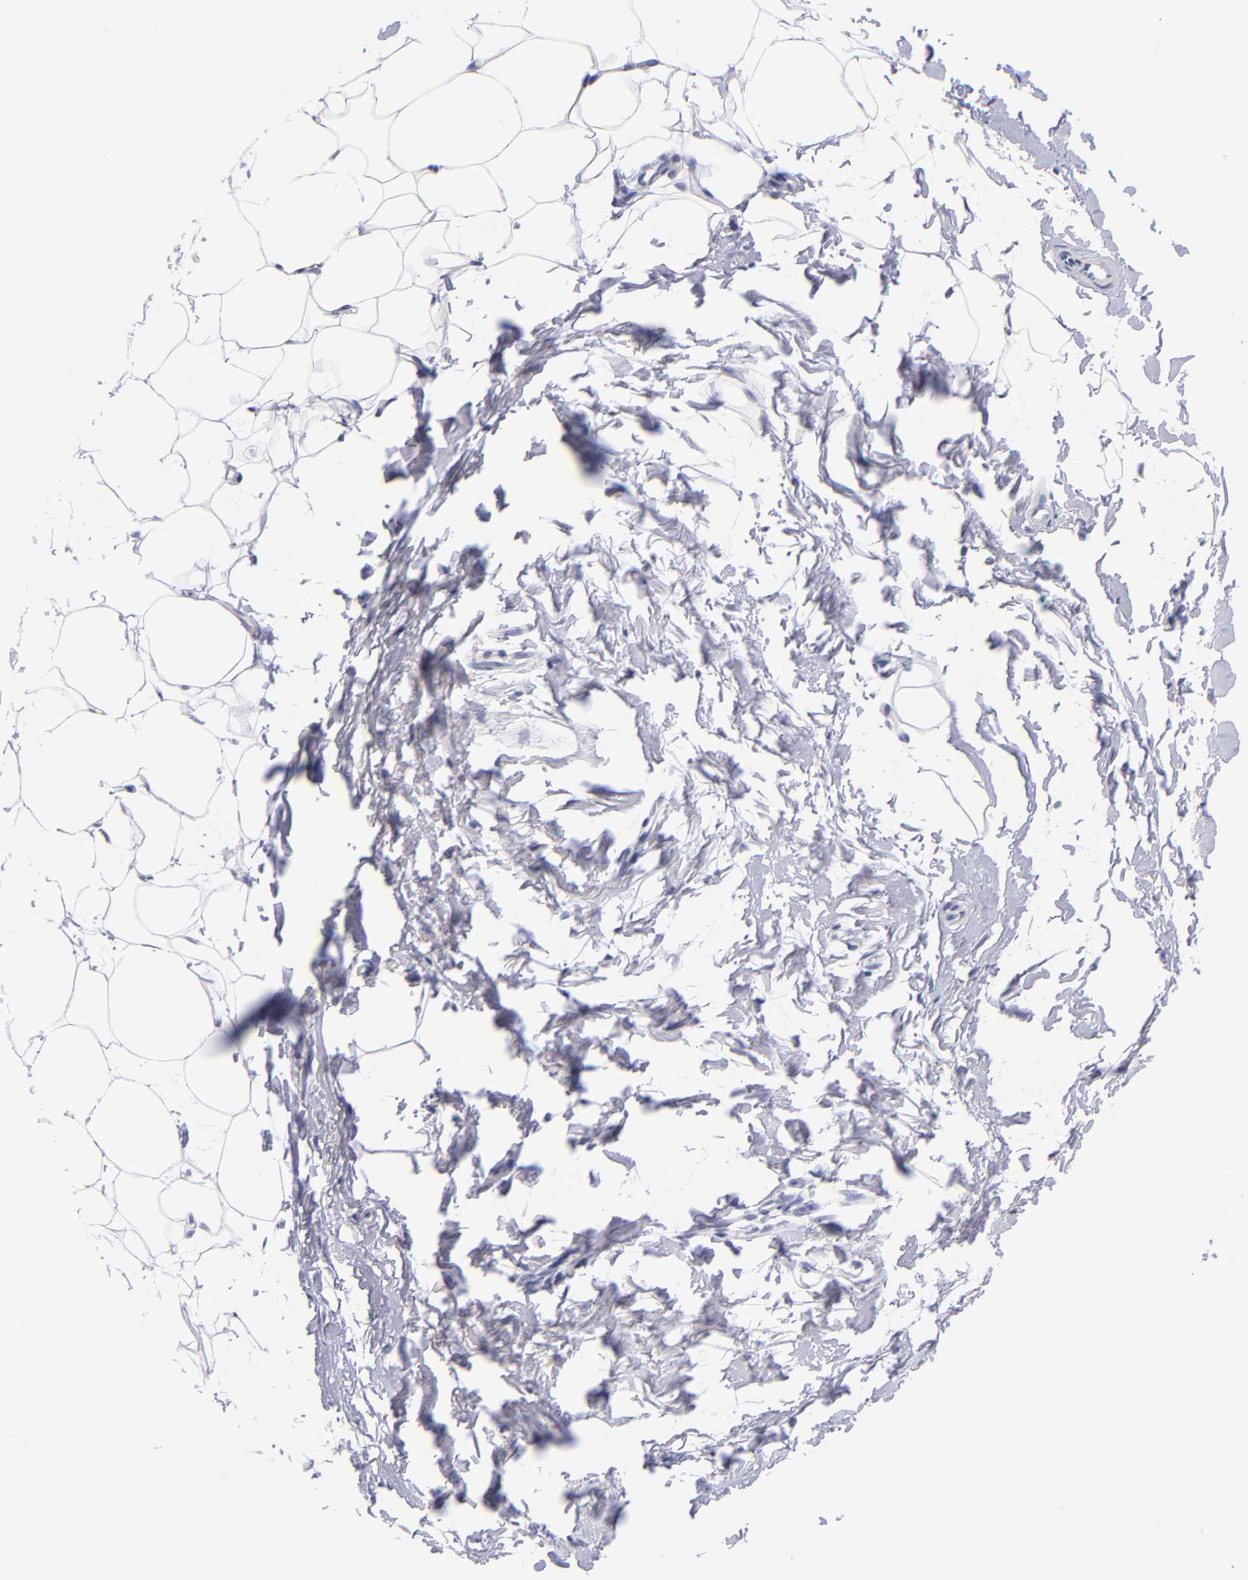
{"staining": {"intensity": "negative", "quantity": "none", "location": "none"}, "tissue": "adipose tissue", "cell_type": "Adipocytes", "image_type": "normal", "snomed": [{"axis": "morphology", "description": "Normal tissue, NOS"}, {"axis": "topography", "description": "Breast"}], "caption": "IHC photomicrograph of unremarkable adipose tissue: human adipose tissue stained with DAB reveals no significant protein staining in adipocytes.", "gene": "SNRPB", "patient": {"sex": "female", "age": 45}}